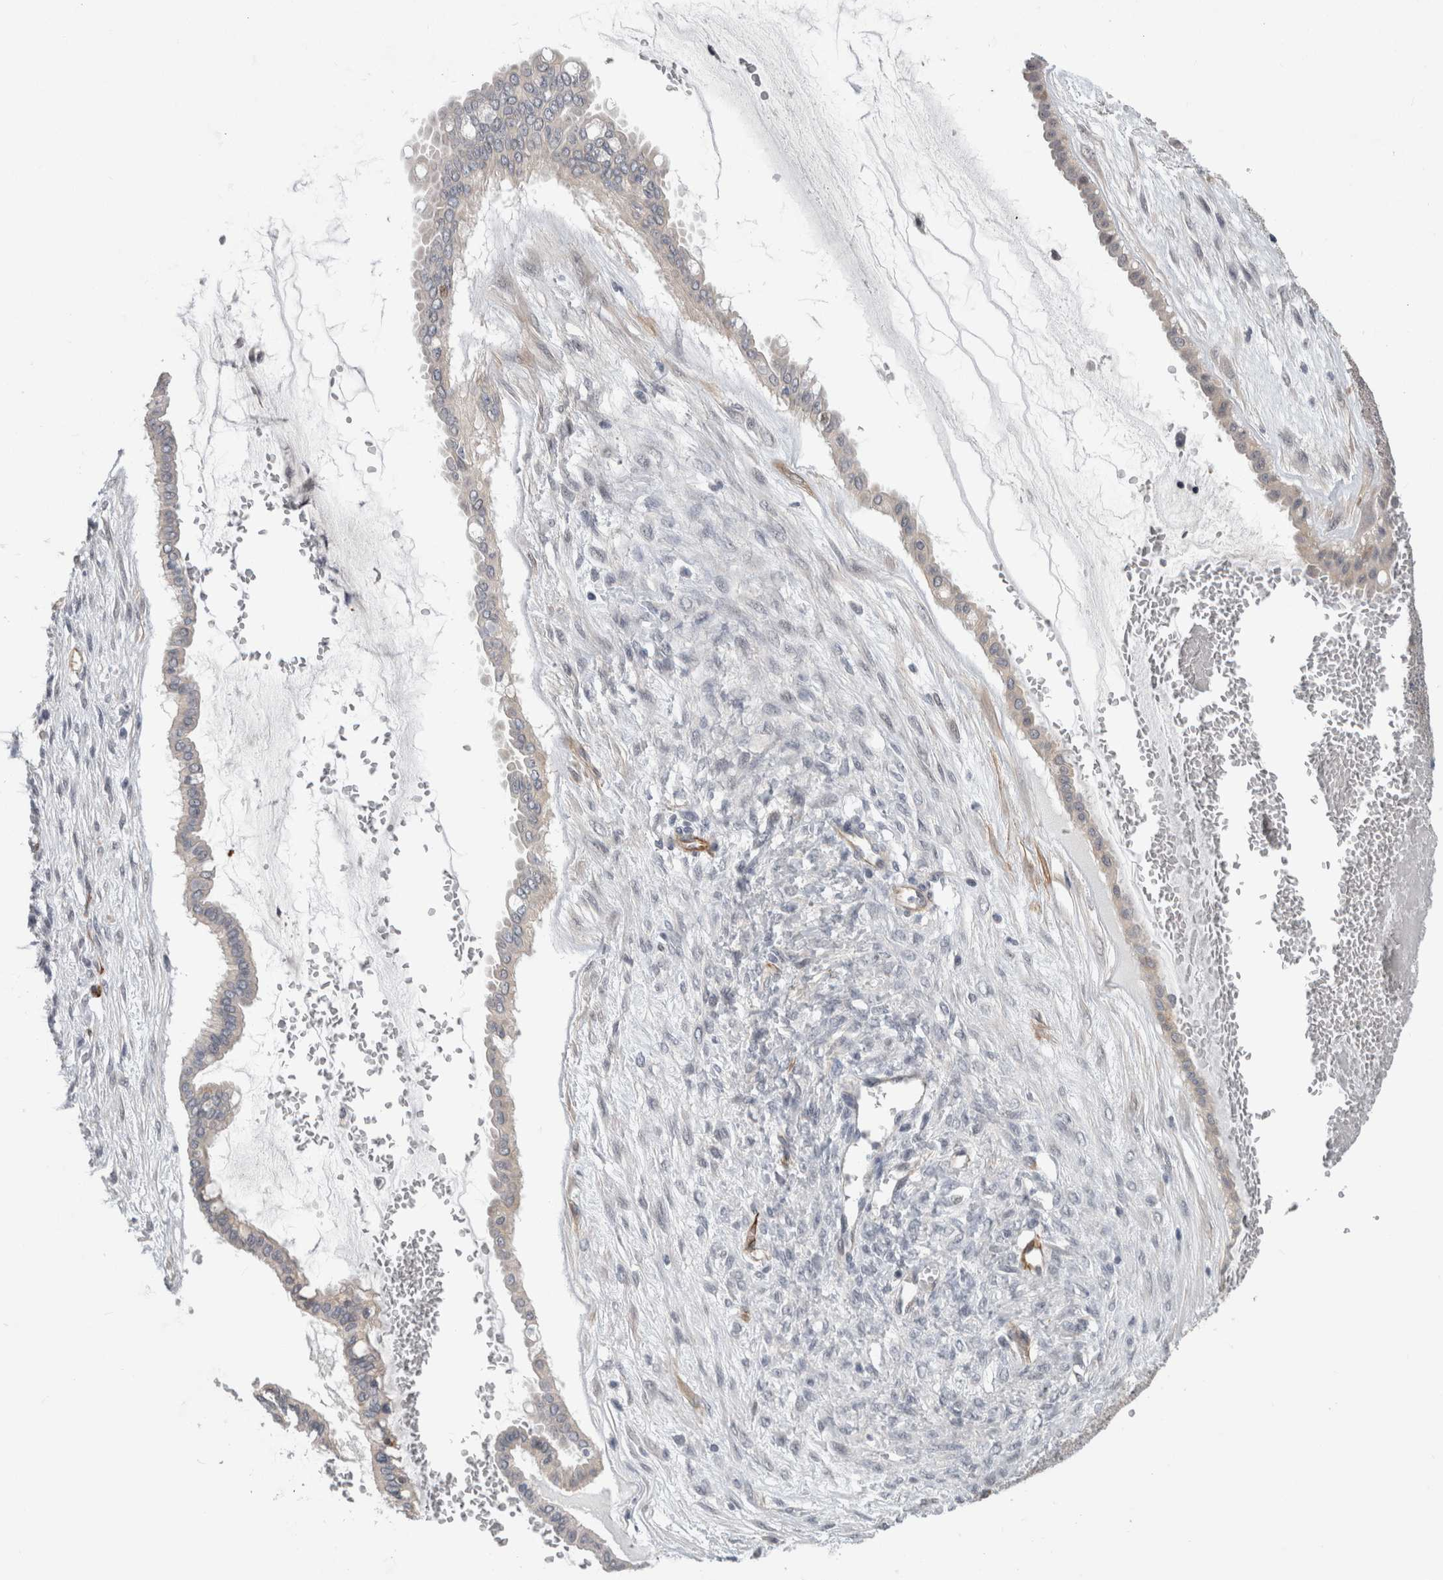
{"staining": {"intensity": "negative", "quantity": "none", "location": "none"}, "tissue": "ovarian cancer", "cell_type": "Tumor cells", "image_type": "cancer", "snomed": [{"axis": "morphology", "description": "Cystadenocarcinoma, mucinous, NOS"}, {"axis": "topography", "description": "Ovary"}], "caption": "A high-resolution histopathology image shows immunohistochemistry (IHC) staining of ovarian mucinous cystadenocarcinoma, which exhibits no significant positivity in tumor cells.", "gene": "FAM83H", "patient": {"sex": "female", "age": 73}}